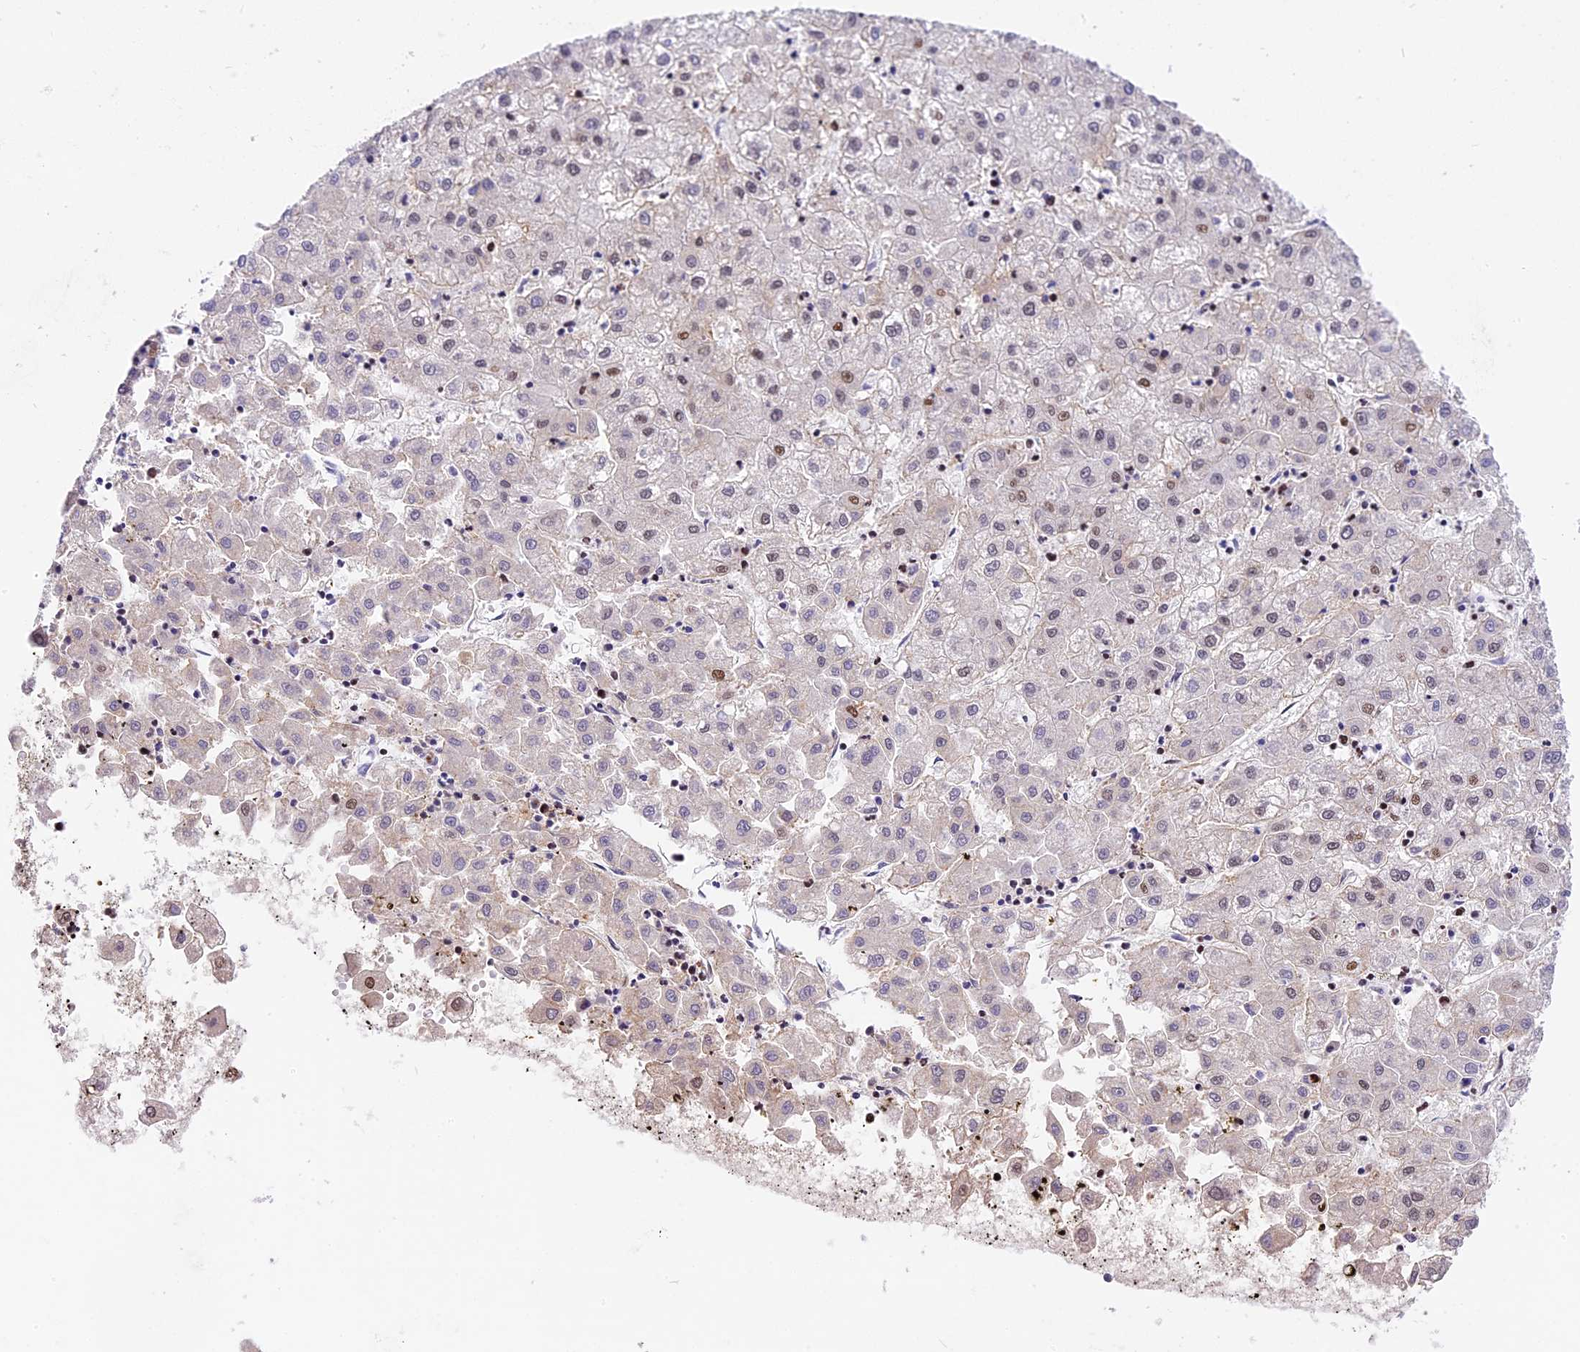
{"staining": {"intensity": "weak", "quantity": "<25%", "location": "nuclear"}, "tissue": "liver cancer", "cell_type": "Tumor cells", "image_type": "cancer", "snomed": [{"axis": "morphology", "description": "Carcinoma, Hepatocellular, NOS"}, {"axis": "topography", "description": "Liver"}], "caption": "DAB (3,3'-diaminobenzidine) immunohistochemical staining of human hepatocellular carcinoma (liver) demonstrates no significant staining in tumor cells.", "gene": "SBNO1", "patient": {"sex": "male", "age": 72}}